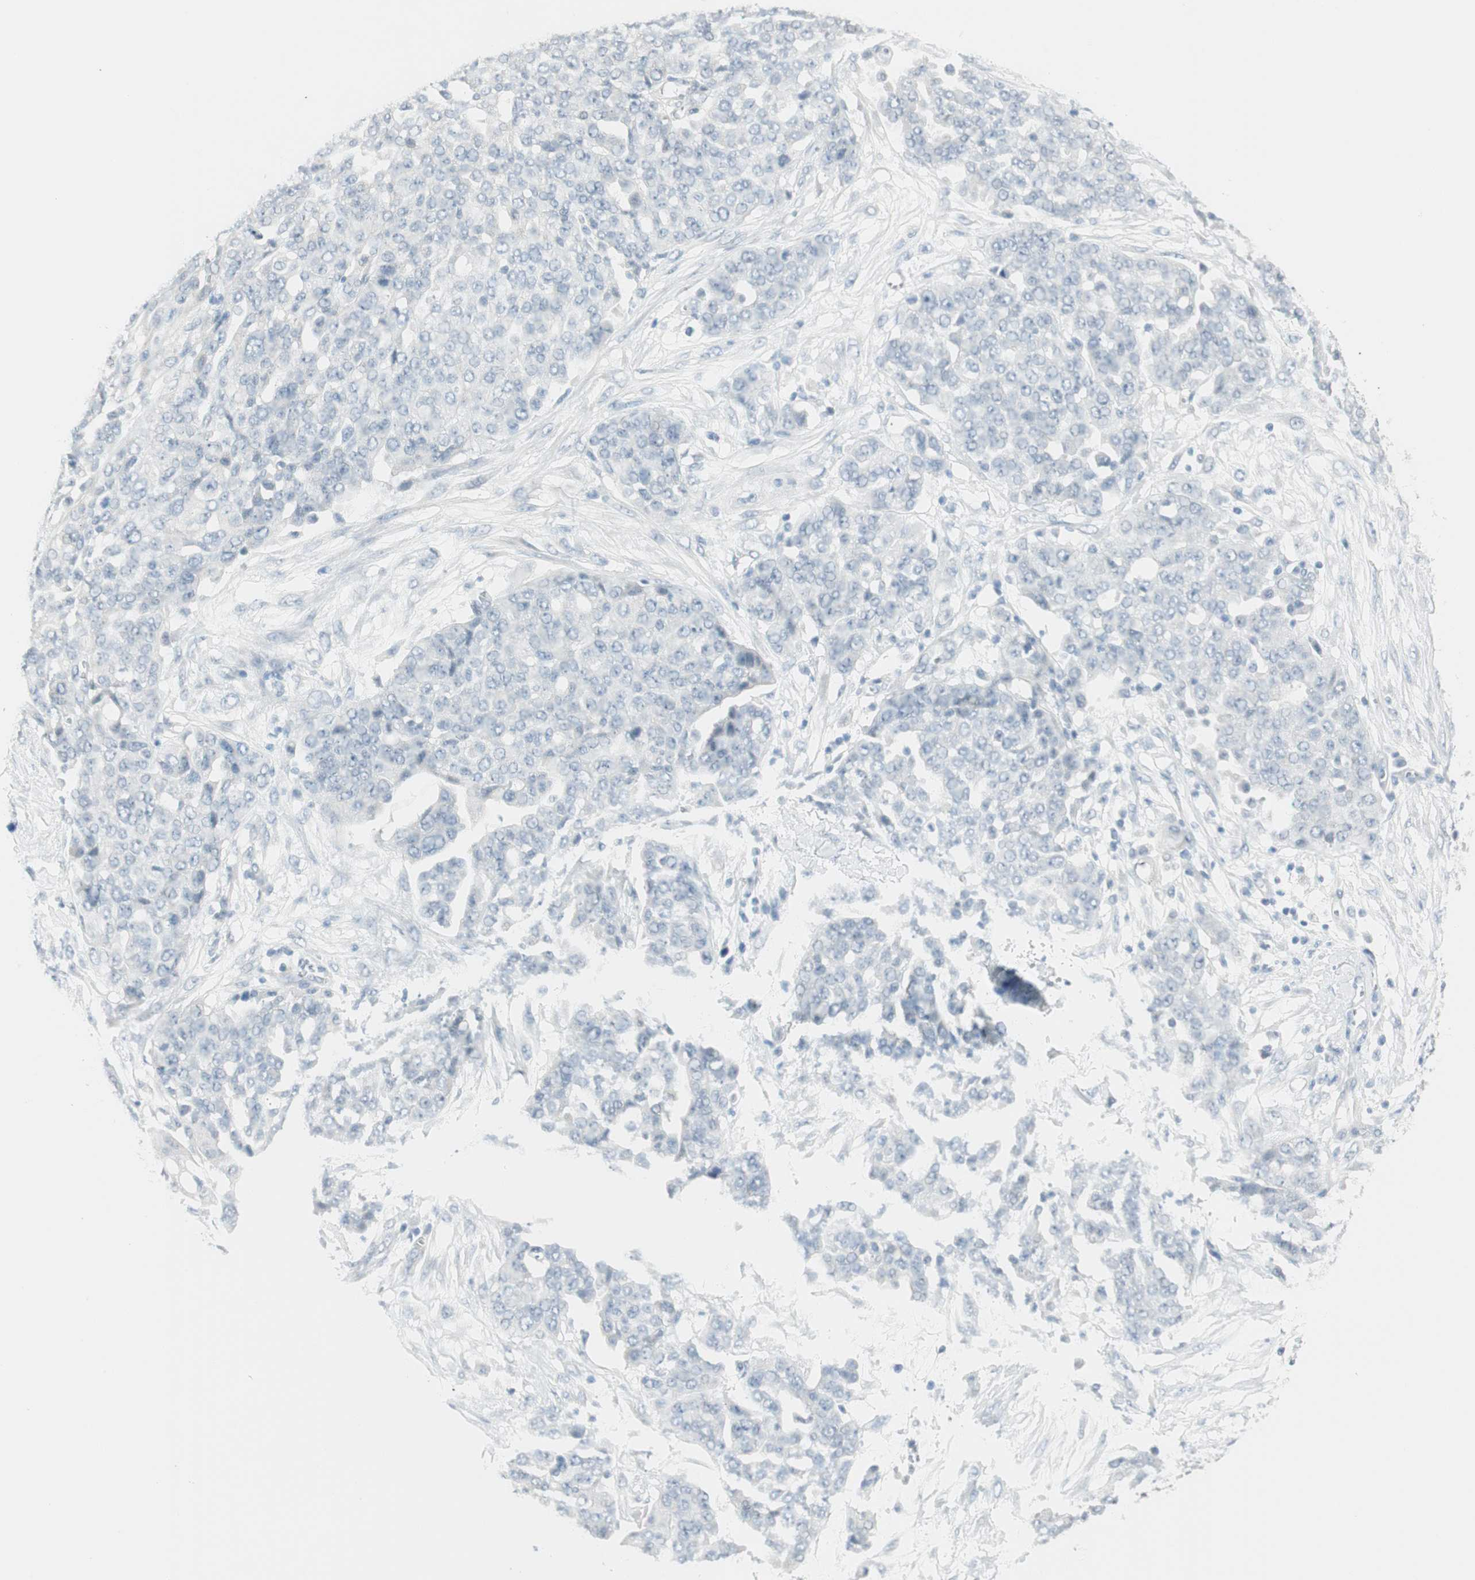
{"staining": {"intensity": "negative", "quantity": "none", "location": "none"}, "tissue": "ovarian cancer", "cell_type": "Tumor cells", "image_type": "cancer", "snomed": [{"axis": "morphology", "description": "Cystadenocarcinoma, serous, NOS"}, {"axis": "topography", "description": "Soft tissue"}, {"axis": "topography", "description": "Ovary"}], "caption": "The immunohistochemistry image has no significant positivity in tumor cells of serous cystadenocarcinoma (ovarian) tissue.", "gene": "MLLT10", "patient": {"sex": "female", "age": 57}}